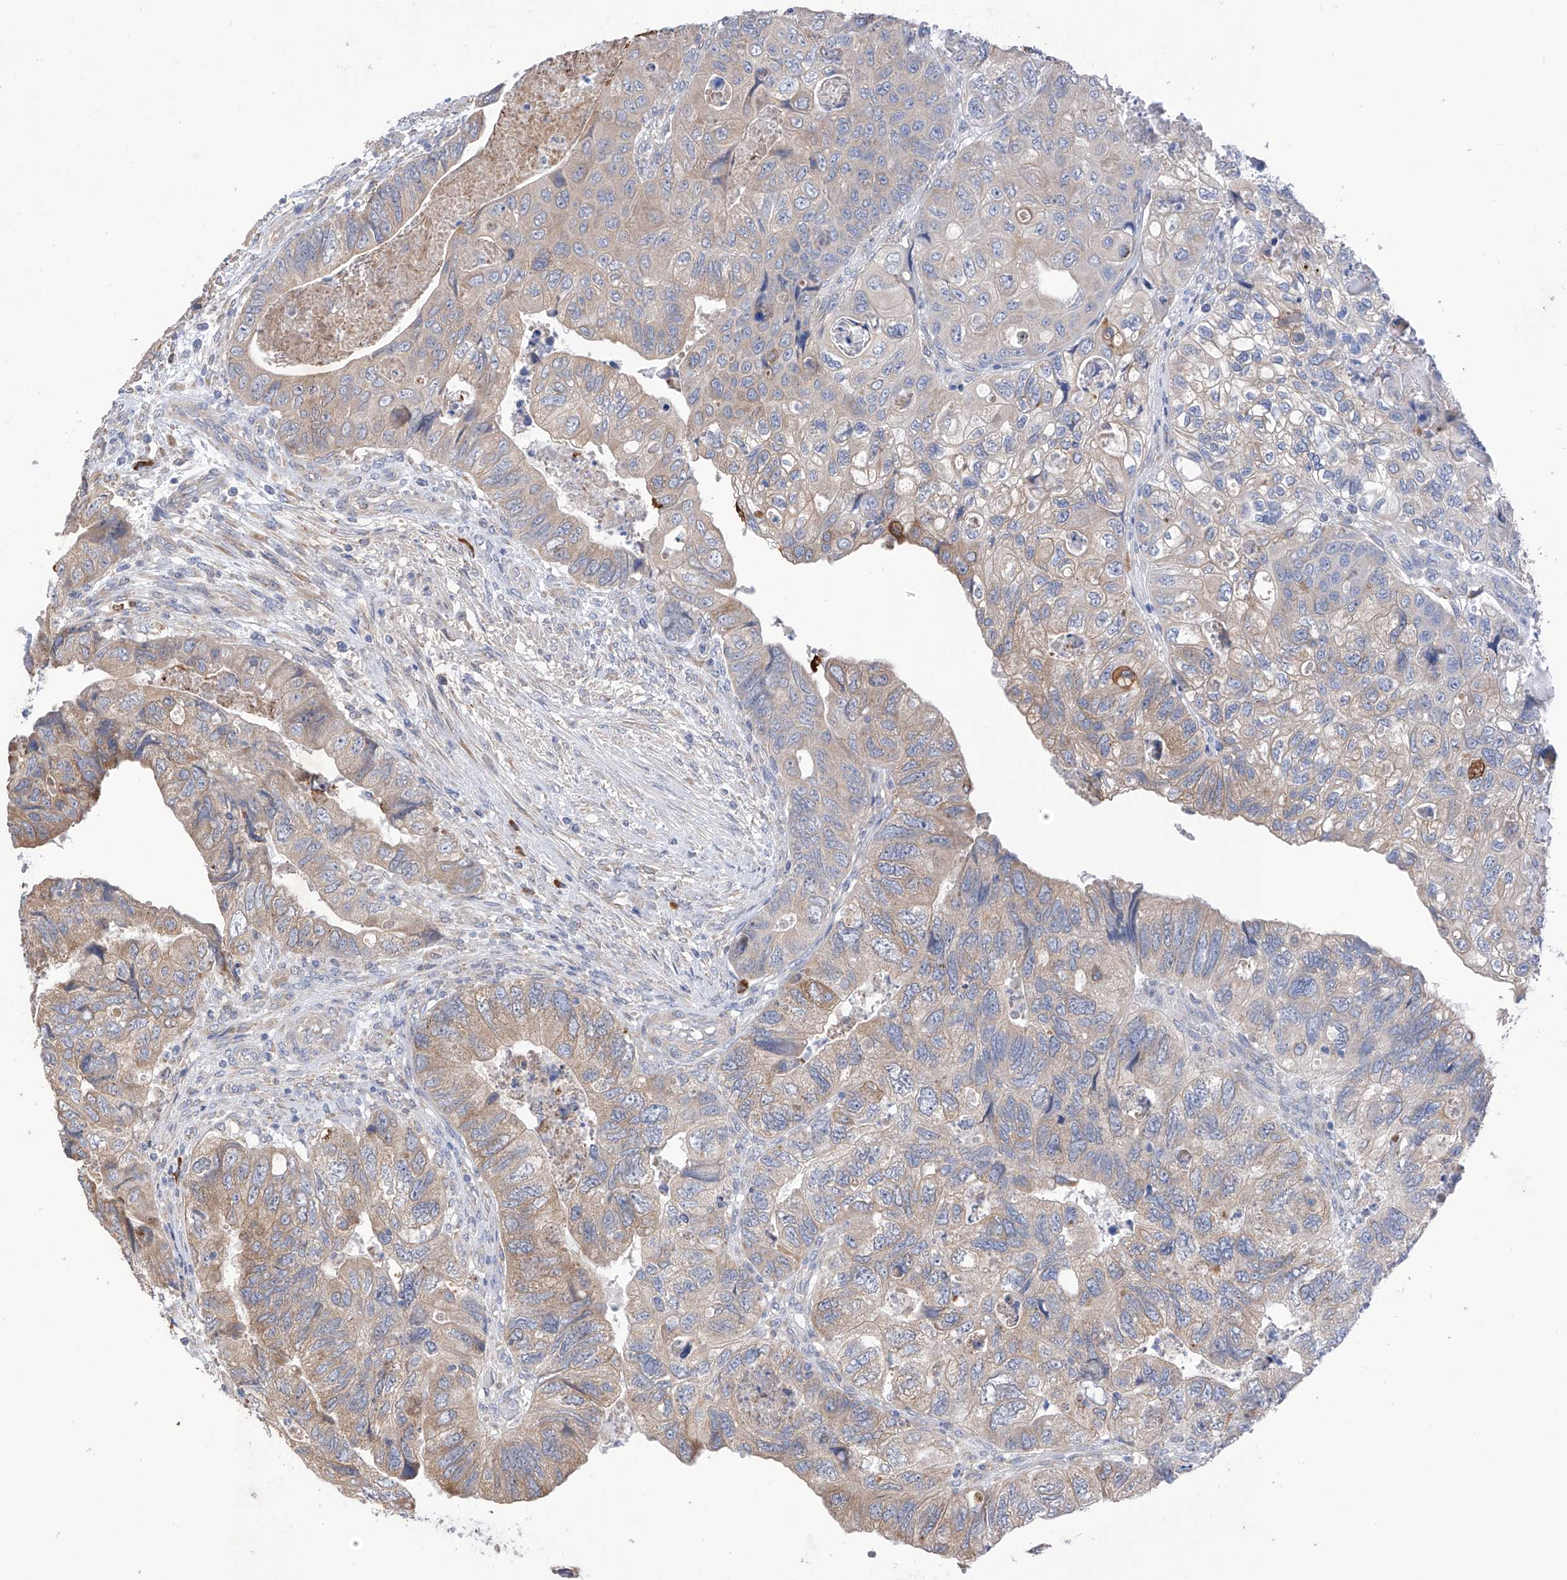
{"staining": {"intensity": "weak", "quantity": "<25%", "location": "cytoplasmic/membranous"}, "tissue": "colorectal cancer", "cell_type": "Tumor cells", "image_type": "cancer", "snomed": [{"axis": "morphology", "description": "Adenocarcinoma, NOS"}, {"axis": "topography", "description": "Rectum"}], "caption": "High magnification brightfield microscopy of colorectal cancer (adenocarcinoma) stained with DAB (brown) and counterstained with hematoxylin (blue): tumor cells show no significant positivity.", "gene": "REC8", "patient": {"sex": "male", "age": 63}}